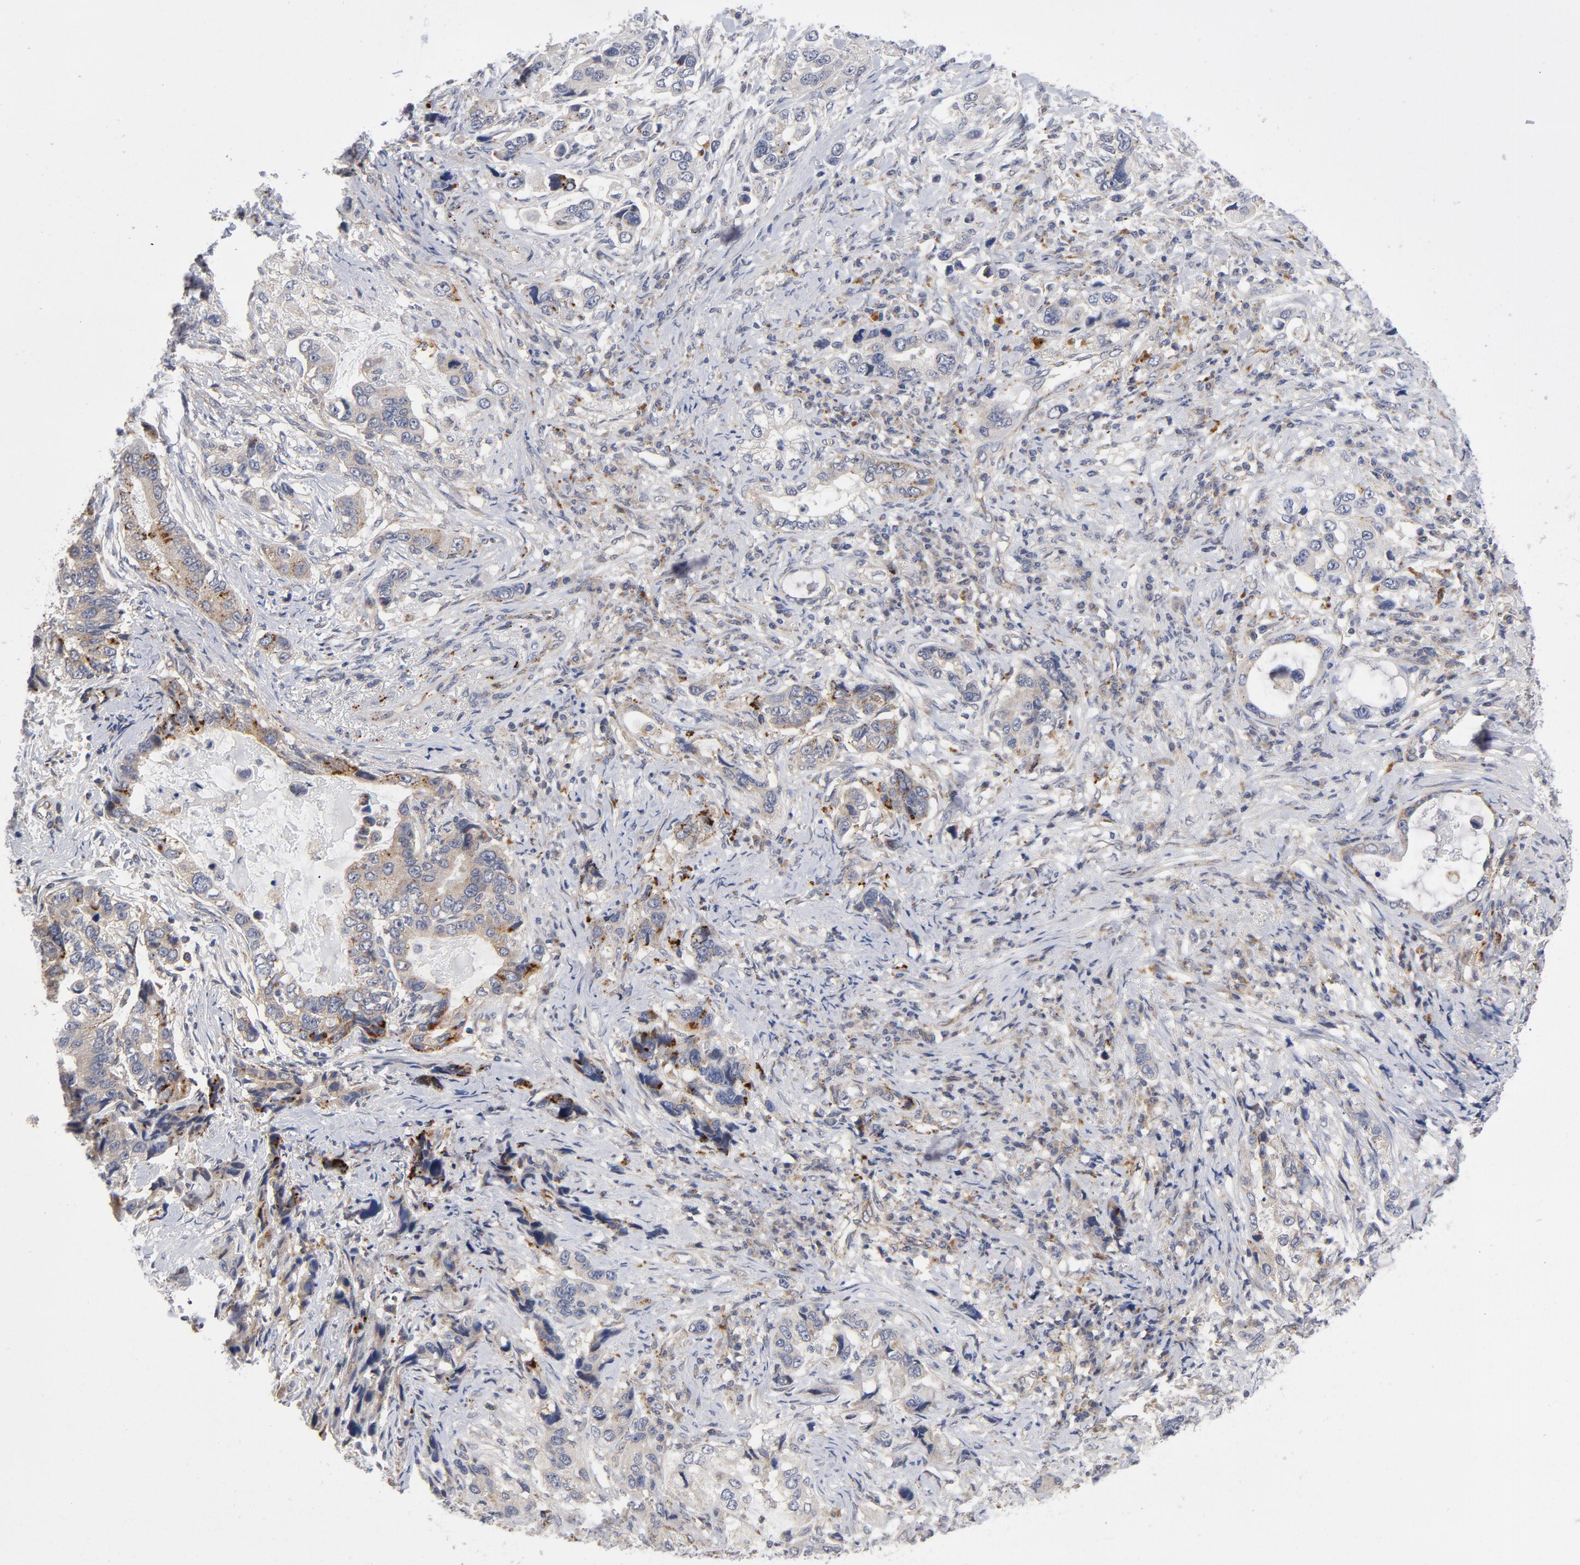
{"staining": {"intensity": "moderate", "quantity": "25%-75%", "location": "cytoplasmic/membranous"}, "tissue": "stomach cancer", "cell_type": "Tumor cells", "image_type": "cancer", "snomed": [{"axis": "morphology", "description": "Adenocarcinoma, NOS"}, {"axis": "topography", "description": "Stomach, lower"}], "caption": "IHC histopathology image of neoplastic tissue: human stomach adenocarcinoma stained using immunohistochemistry shows medium levels of moderate protein expression localized specifically in the cytoplasmic/membranous of tumor cells, appearing as a cytoplasmic/membranous brown color.", "gene": "AKT2", "patient": {"sex": "female", "age": 93}}